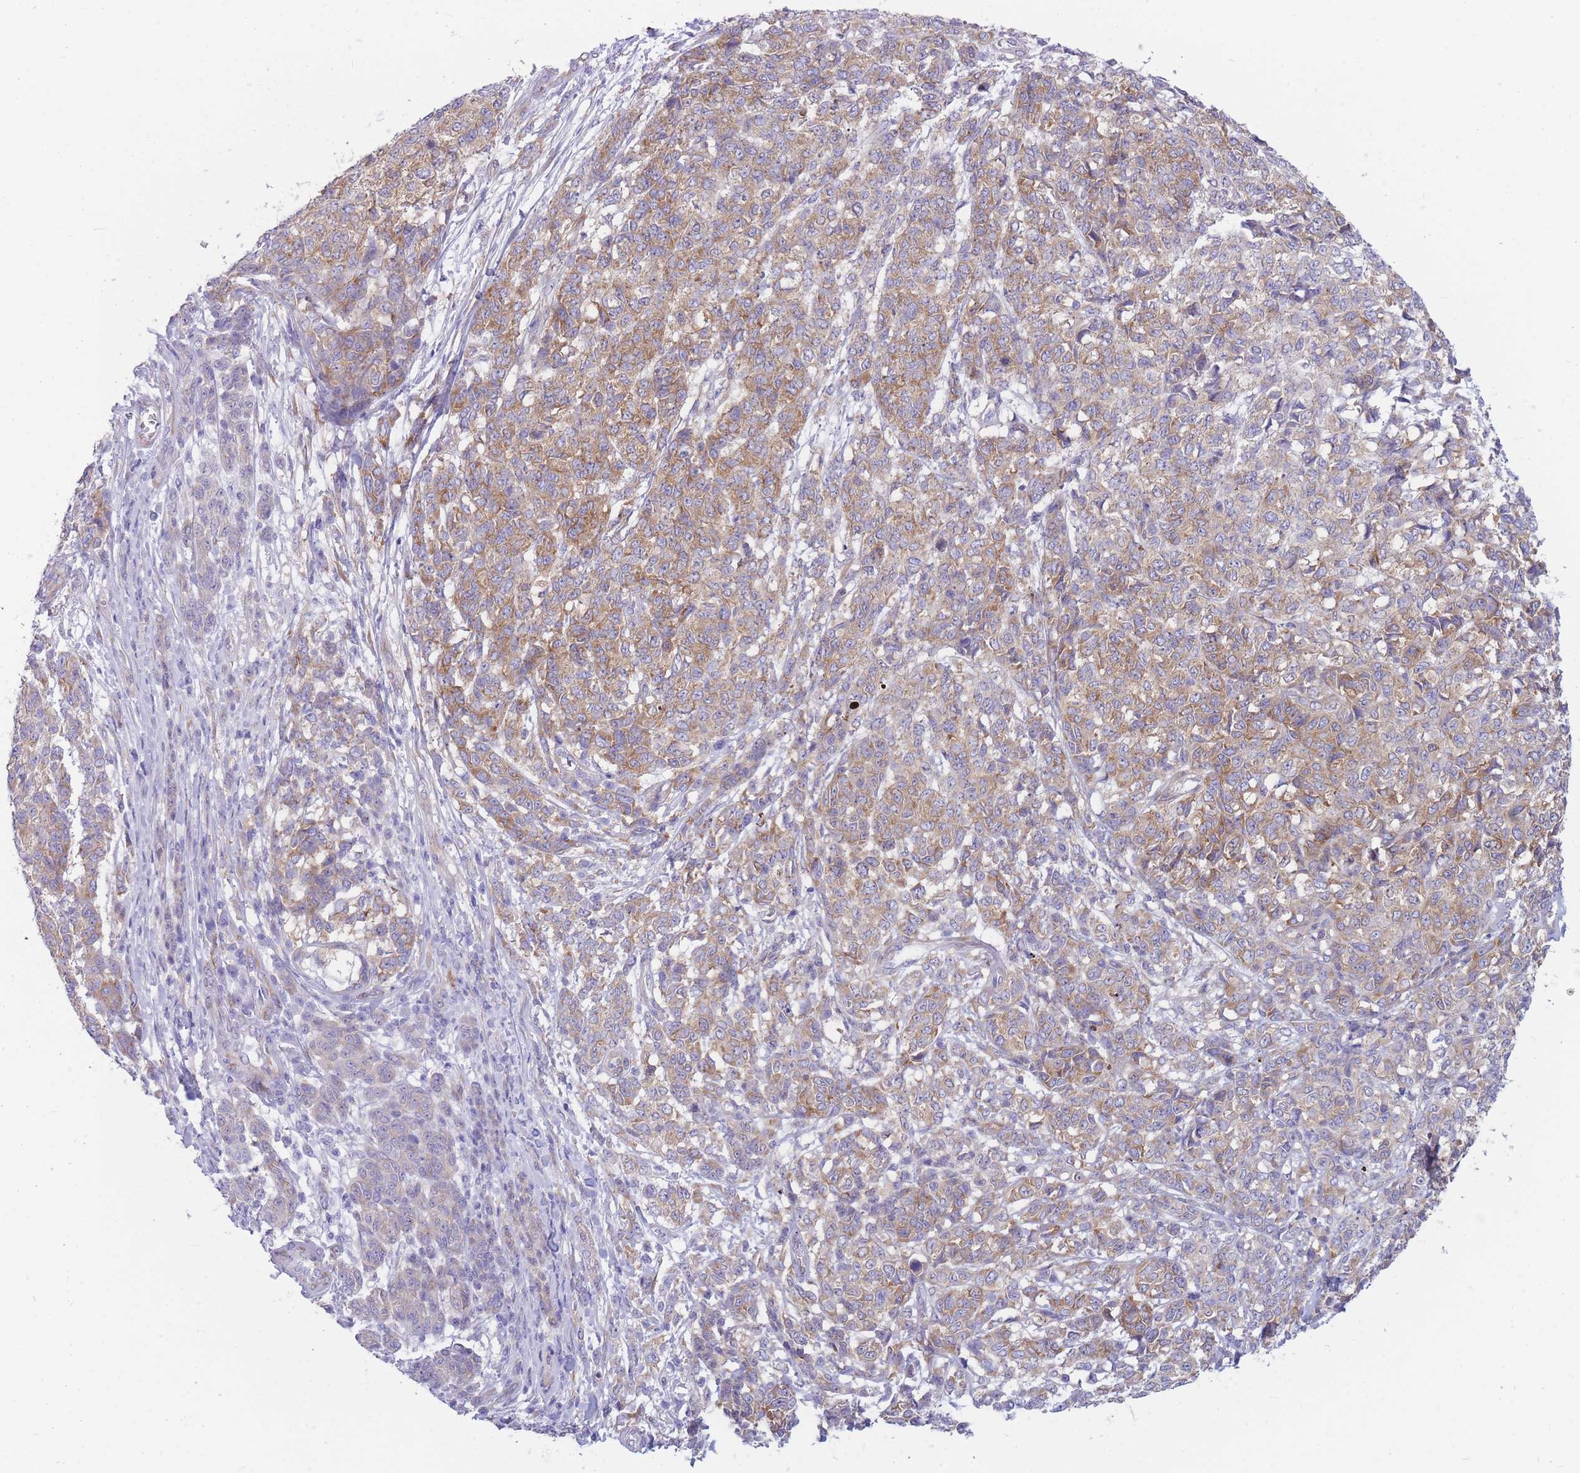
{"staining": {"intensity": "moderate", "quantity": "25%-75%", "location": "cytoplasmic/membranous"}, "tissue": "melanoma", "cell_type": "Tumor cells", "image_type": "cancer", "snomed": [{"axis": "morphology", "description": "Malignant melanoma, NOS"}, {"axis": "topography", "description": "Skin"}], "caption": "Protein staining by immunohistochemistry displays moderate cytoplasmic/membranous expression in about 25%-75% of tumor cells in malignant melanoma.", "gene": "MTSS2", "patient": {"sex": "male", "age": 49}}